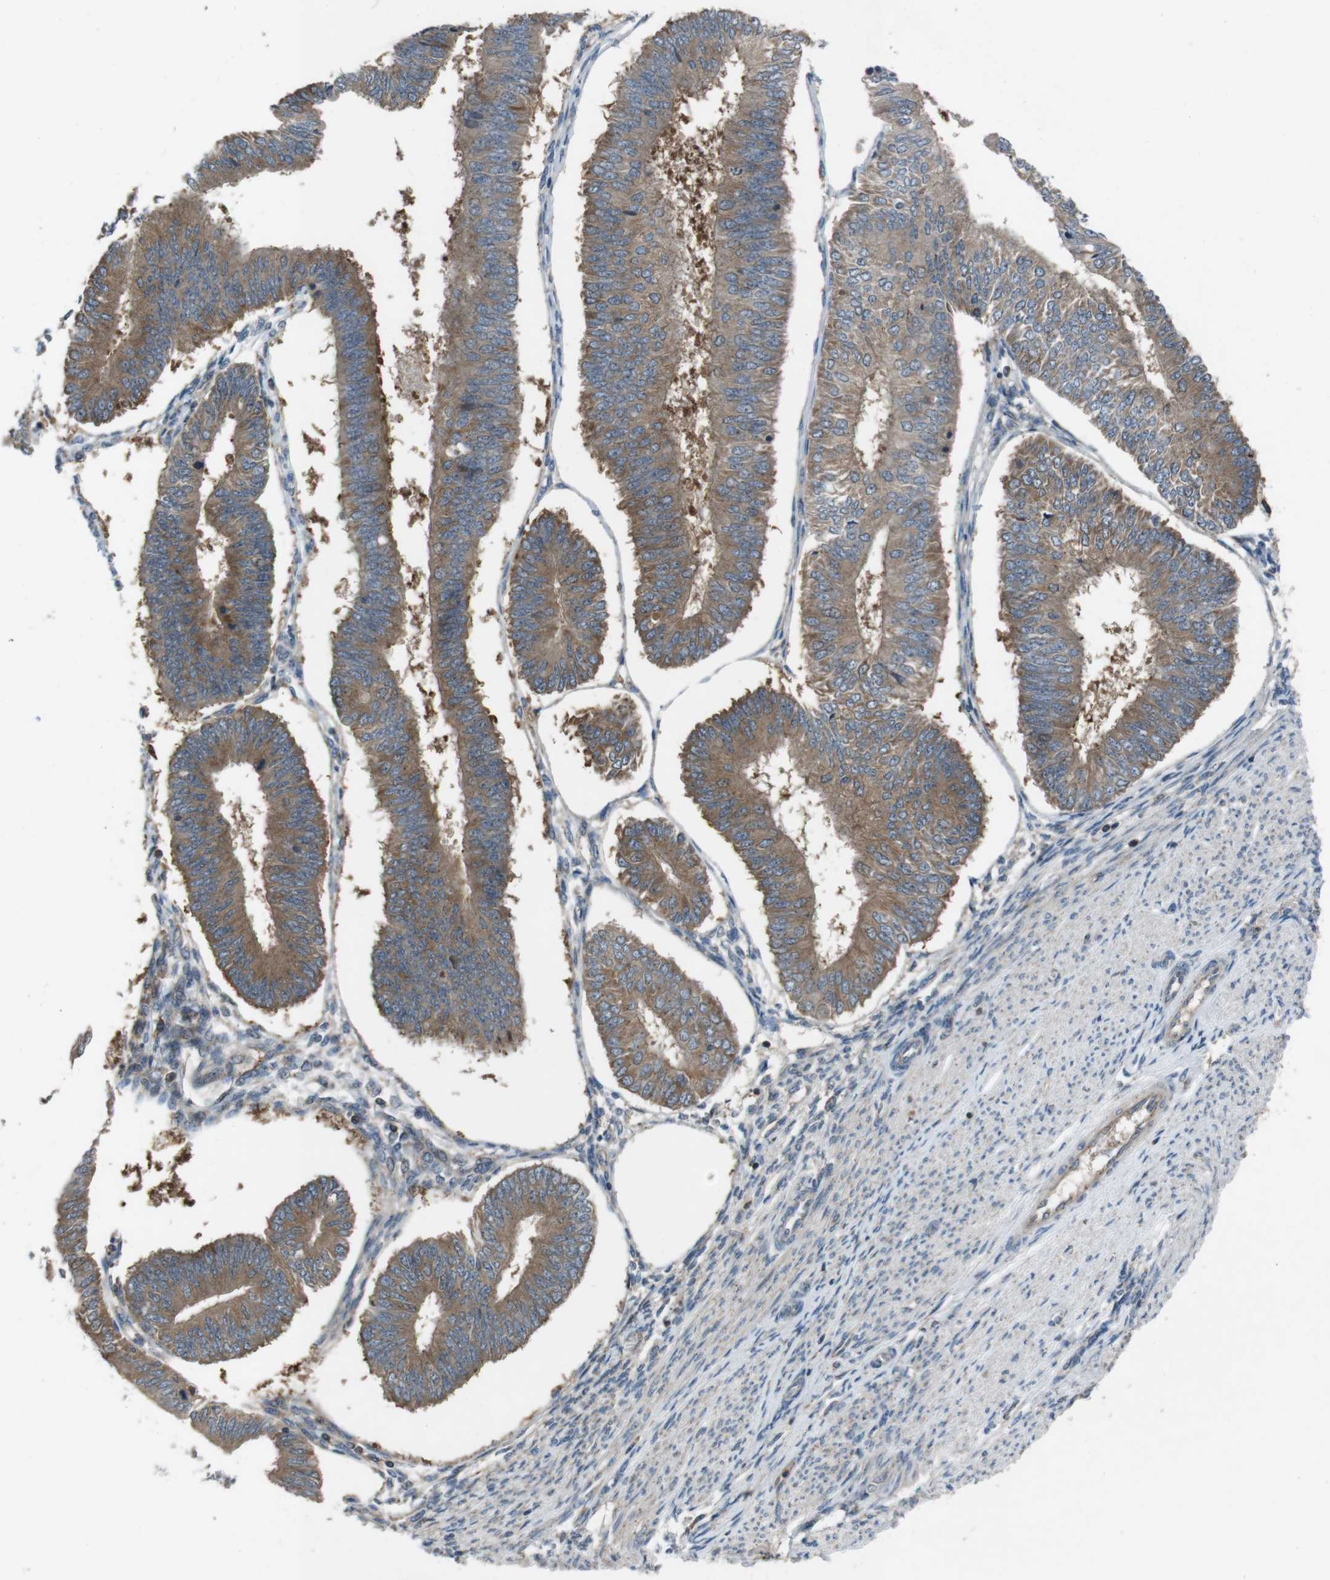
{"staining": {"intensity": "moderate", "quantity": ">75%", "location": "cytoplasmic/membranous"}, "tissue": "endometrial cancer", "cell_type": "Tumor cells", "image_type": "cancer", "snomed": [{"axis": "morphology", "description": "Adenocarcinoma, NOS"}, {"axis": "topography", "description": "Endometrium"}], "caption": "Immunohistochemical staining of human adenocarcinoma (endometrial) reveals medium levels of moderate cytoplasmic/membranous protein staining in about >75% of tumor cells. The staining is performed using DAB (3,3'-diaminobenzidine) brown chromogen to label protein expression. The nuclei are counter-stained blue using hematoxylin.", "gene": "SLC22A23", "patient": {"sex": "female", "age": 58}}